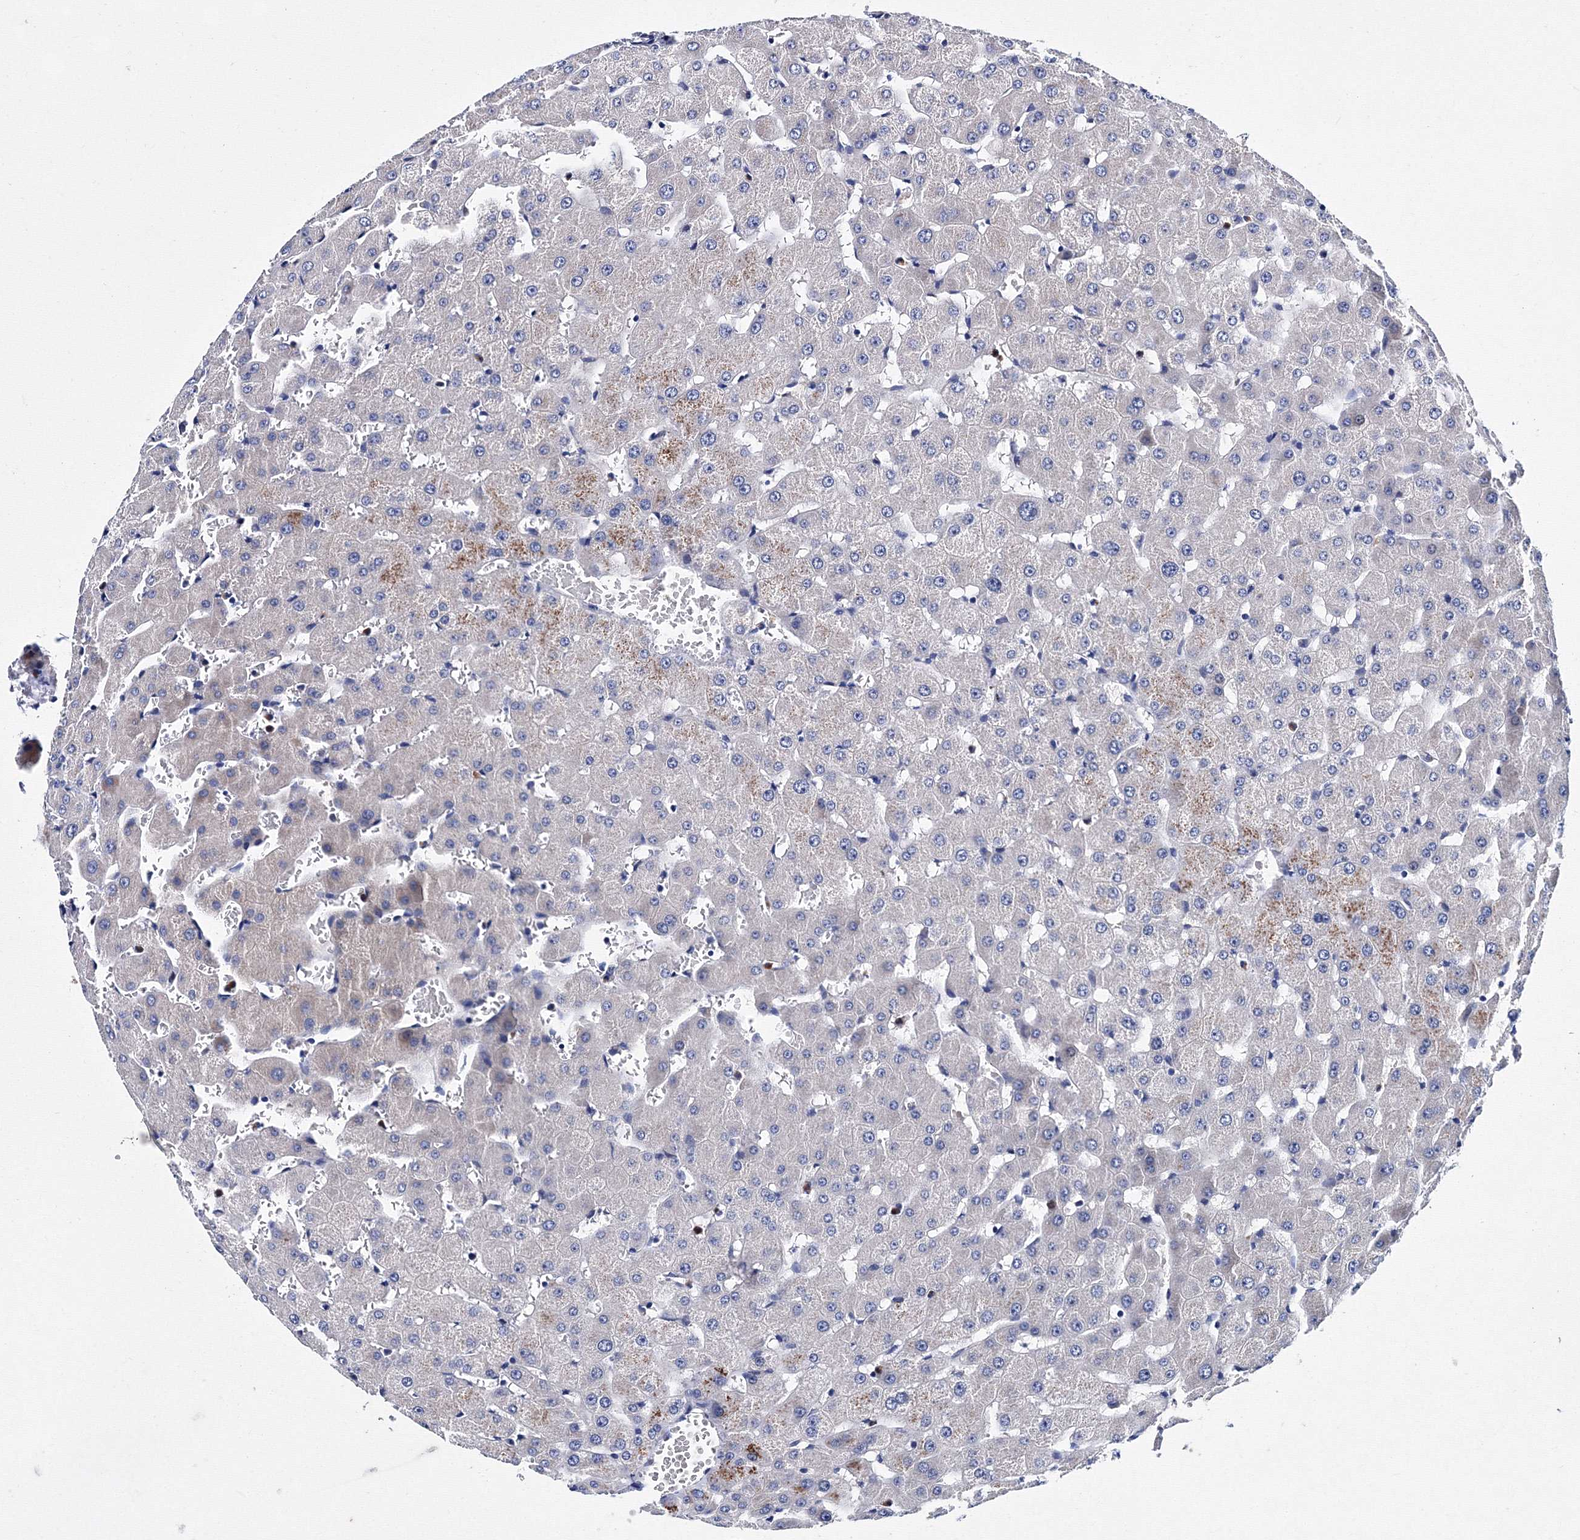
{"staining": {"intensity": "negative", "quantity": "none", "location": "none"}, "tissue": "liver", "cell_type": "Cholangiocytes", "image_type": "normal", "snomed": [{"axis": "morphology", "description": "Normal tissue, NOS"}, {"axis": "topography", "description": "Liver"}], "caption": "Immunohistochemical staining of normal human liver reveals no significant staining in cholangiocytes.", "gene": "TRPM2", "patient": {"sex": "female", "age": 63}}